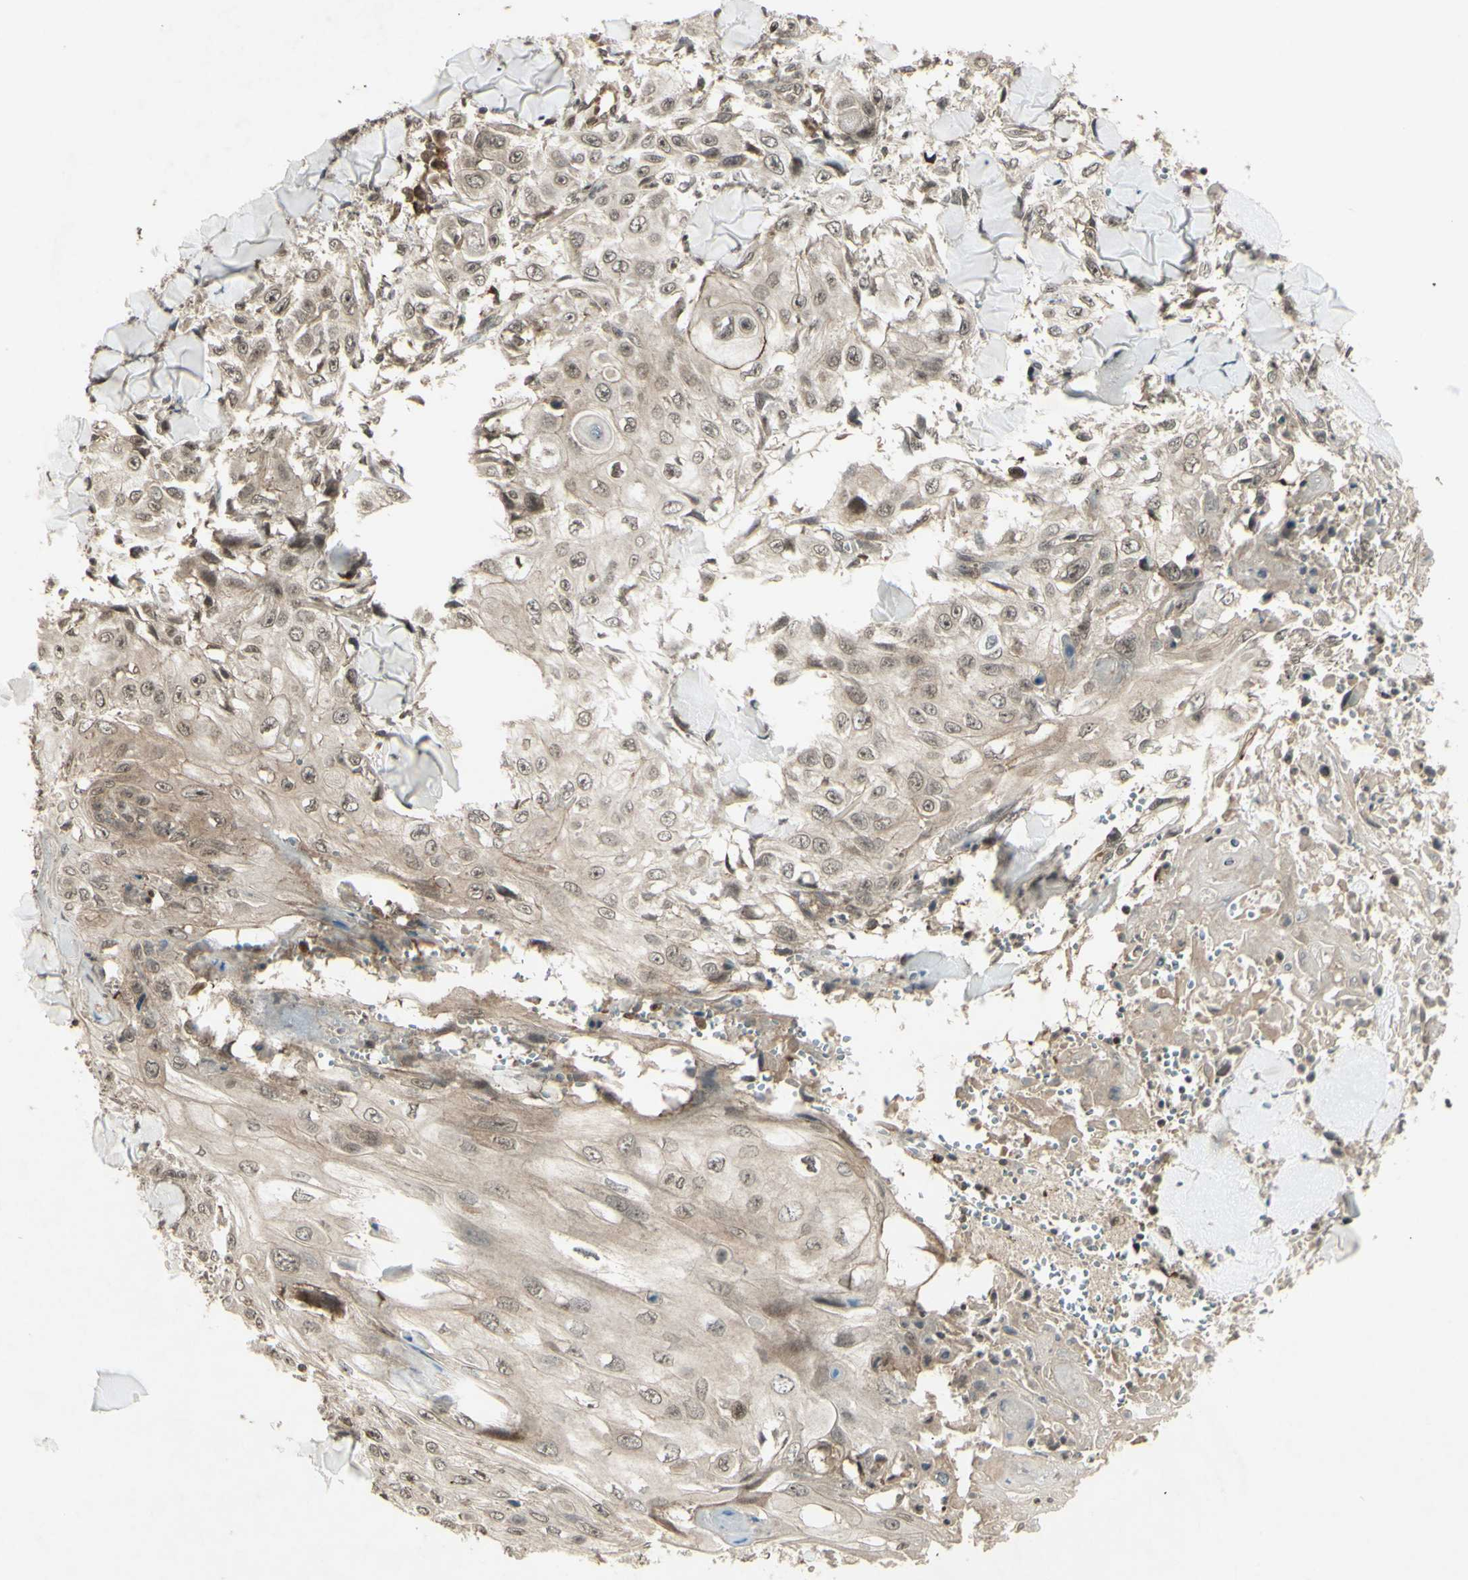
{"staining": {"intensity": "weak", "quantity": ">75%", "location": "cytoplasmic/membranous"}, "tissue": "skin cancer", "cell_type": "Tumor cells", "image_type": "cancer", "snomed": [{"axis": "morphology", "description": "Squamous cell carcinoma, NOS"}, {"axis": "topography", "description": "Skin"}], "caption": "An image showing weak cytoplasmic/membranous positivity in approximately >75% of tumor cells in skin squamous cell carcinoma, as visualized by brown immunohistochemical staining.", "gene": "BLNK", "patient": {"sex": "male", "age": 86}}